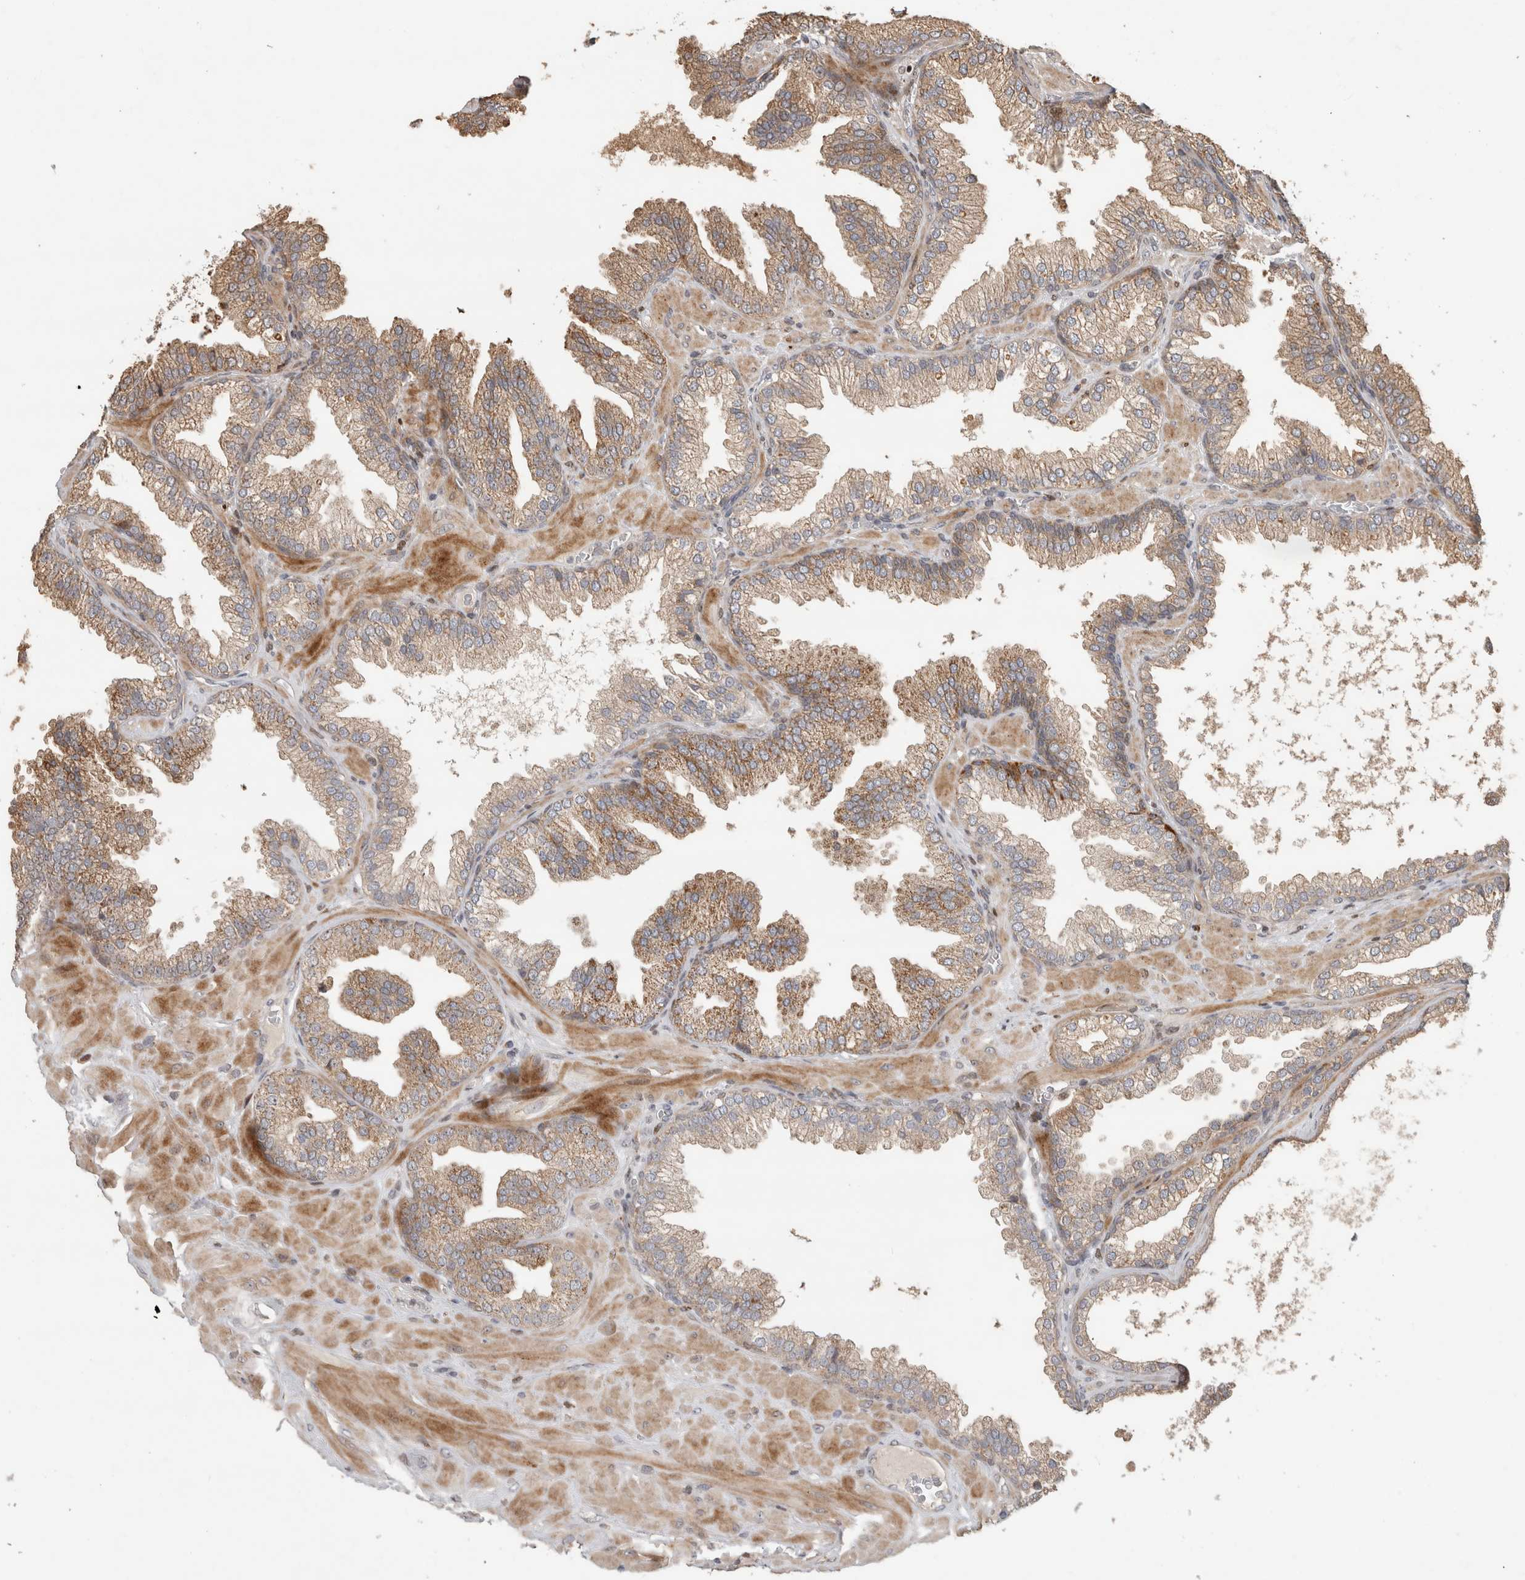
{"staining": {"intensity": "moderate", "quantity": "25%-75%", "location": "cytoplasmic/membranous"}, "tissue": "prostate cancer", "cell_type": "Tumor cells", "image_type": "cancer", "snomed": [{"axis": "morphology", "description": "Adenocarcinoma, Low grade"}, {"axis": "topography", "description": "Prostate"}], "caption": "Human low-grade adenocarcinoma (prostate) stained with a protein marker reveals moderate staining in tumor cells.", "gene": "INSRR", "patient": {"sex": "male", "age": 62}}